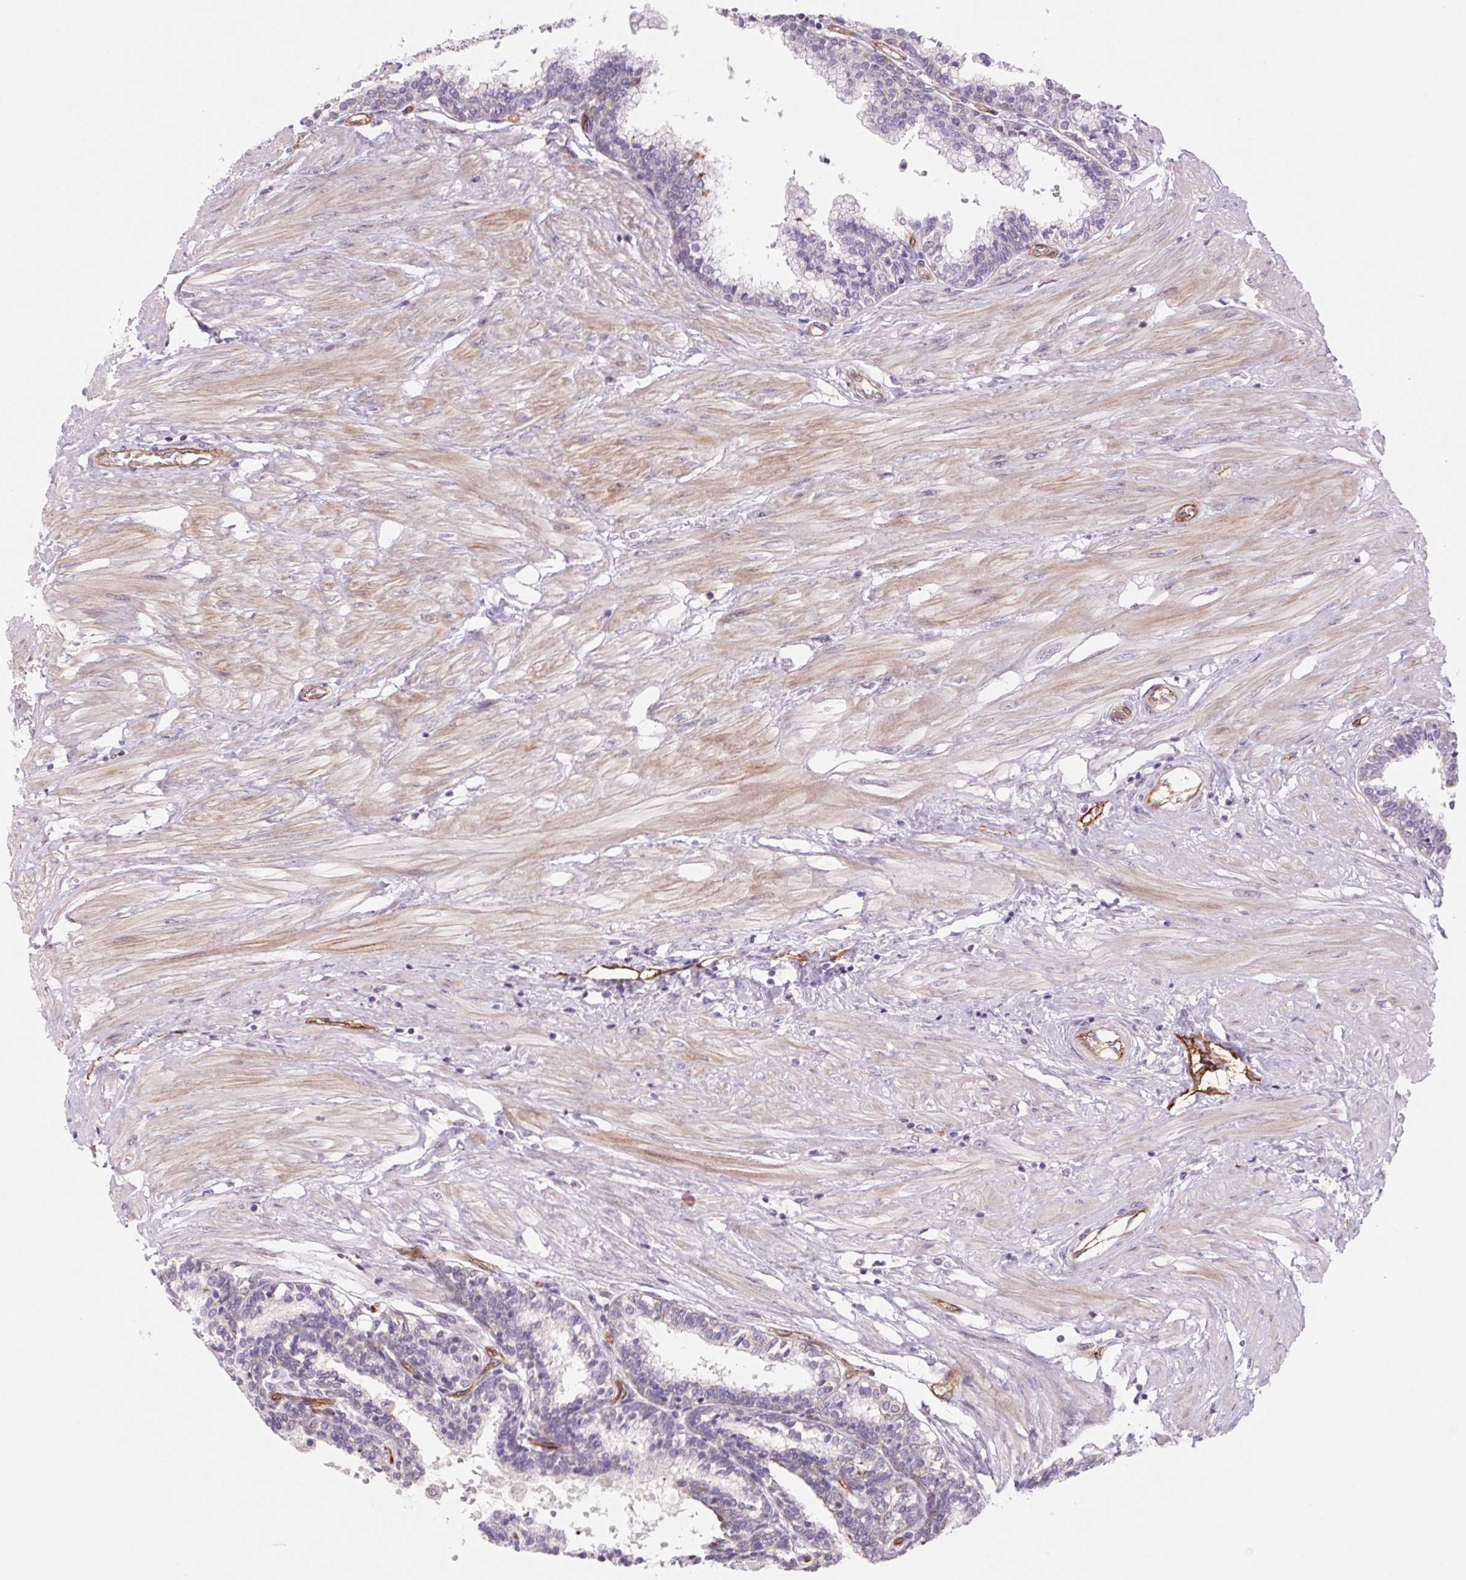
{"staining": {"intensity": "negative", "quantity": "none", "location": "none"}, "tissue": "prostate", "cell_type": "Glandular cells", "image_type": "normal", "snomed": [{"axis": "morphology", "description": "Normal tissue, NOS"}, {"axis": "topography", "description": "Prostate"}], "caption": "Photomicrograph shows no protein expression in glandular cells of benign prostate.", "gene": "MS4A13", "patient": {"sex": "male", "age": 55}}